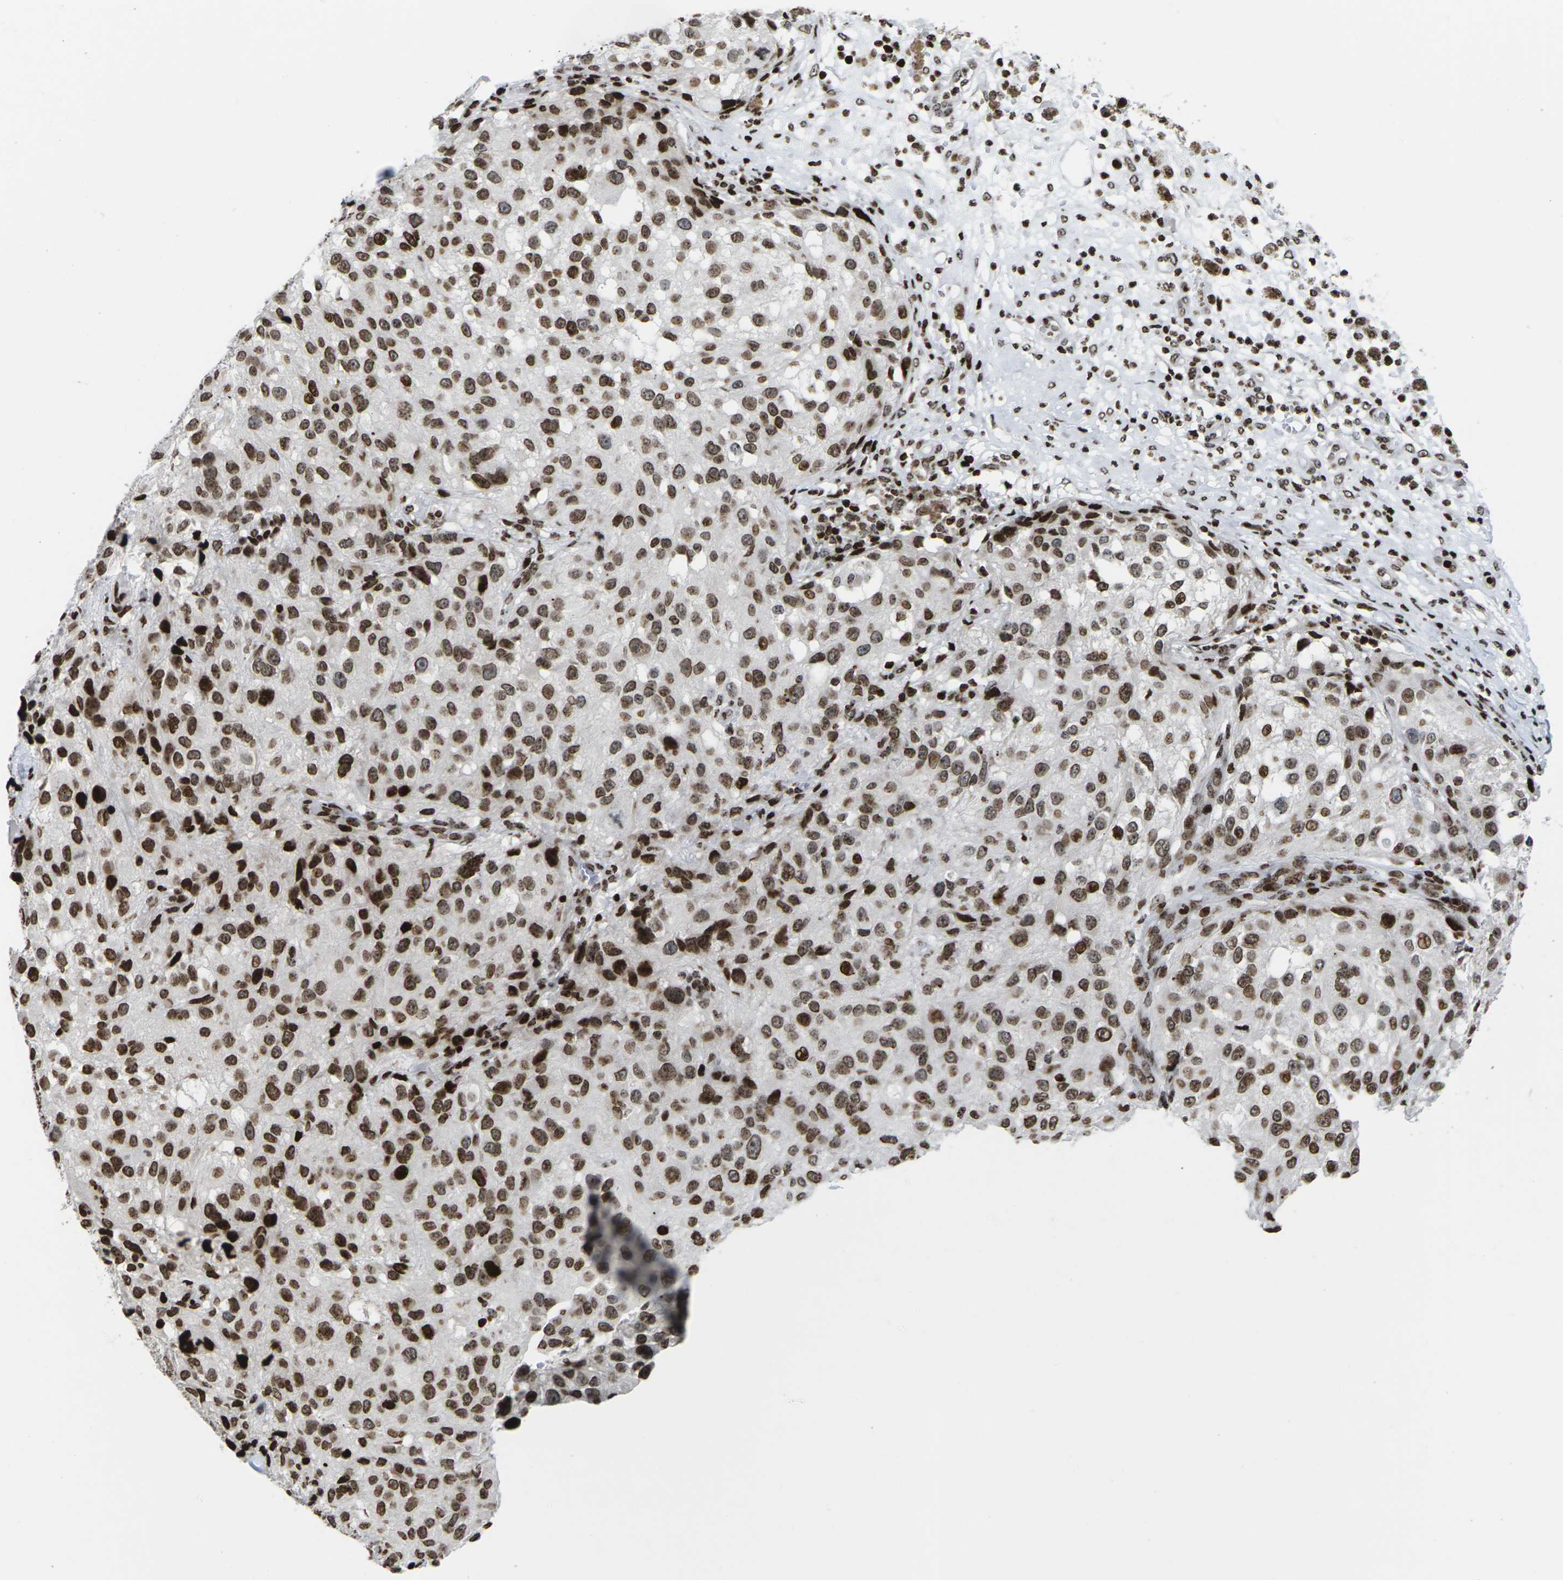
{"staining": {"intensity": "strong", "quantity": ">75%", "location": "nuclear"}, "tissue": "melanoma", "cell_type": "Tumor cells", "image_type": "cancer", "snomed": [{"axis": "morphology", "description": "Necrosis, NOS"}, {"axis": "morphology", "description": "Malignant melanoma, NOS"}, {"axis": "topography", "description": "Skin"}], "caption": "Protein positivity by IHC exhibits strong nuclear expression in approximately >75% of tumor cells in melanoma.", "gene": "H1-4", "patient": {"sex": "female", "age": 87}}